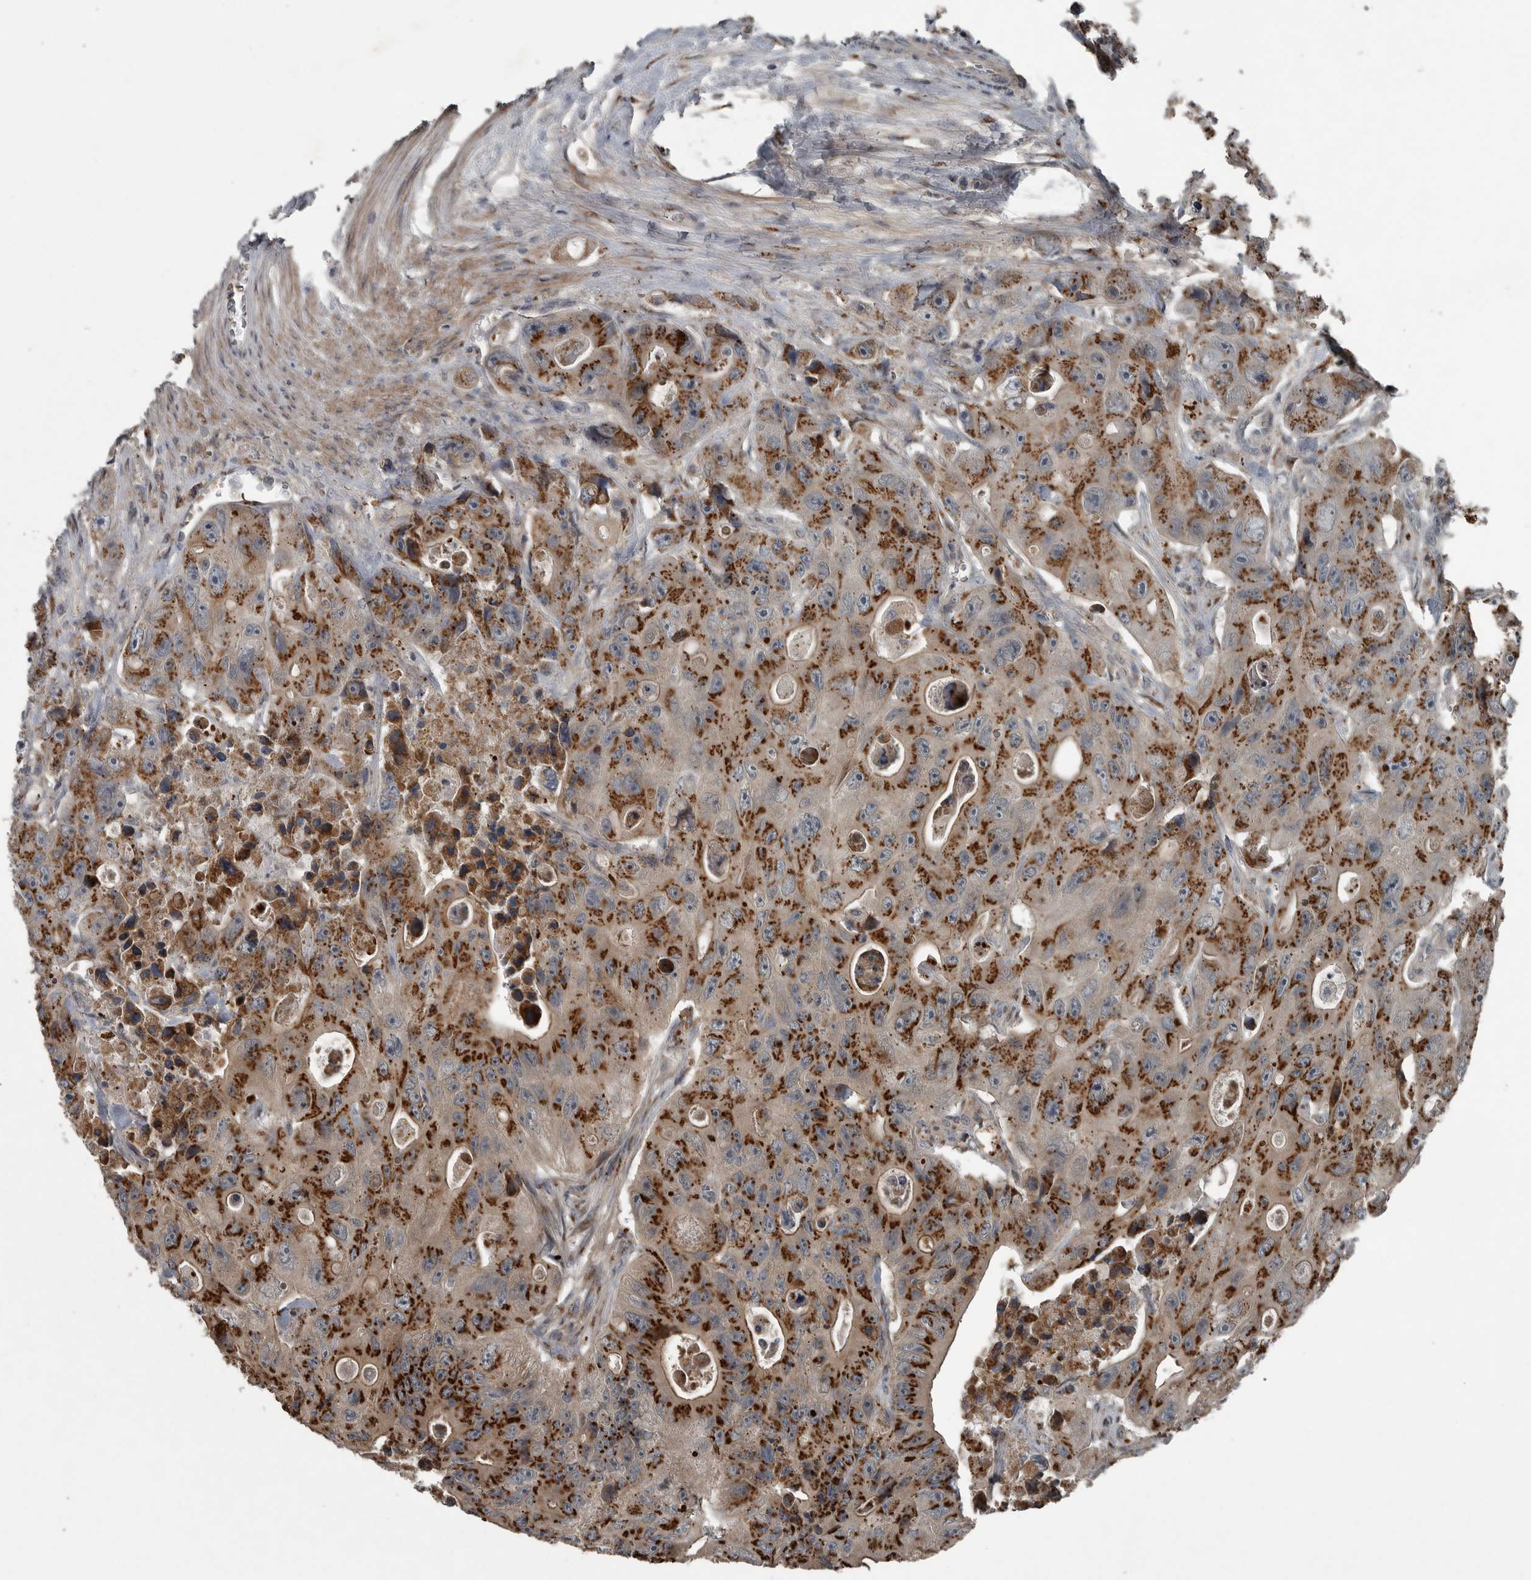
{"staining": {"intensity": "strong", "quantity": ">75%", "location": "cytoplasmic/membranous"}, "tissue": "colorectal cancer", "cell_type": "Tumor cells", "image_type": "cancer", "snomed": [{"axis": "morphology", "description": "Adenocarcinoma, NOS"}, {"axis": "topography", "description": "Colon"}], "caption": "High-power microscopy captured an IHC micrograph of adenocarcinoma (colorectal), revealing strong cytoplasmic/membranous positivity in about >75% of tumor cells.", "gene": "ZNF345", "patient": {"sex": "female", "age": 46}}